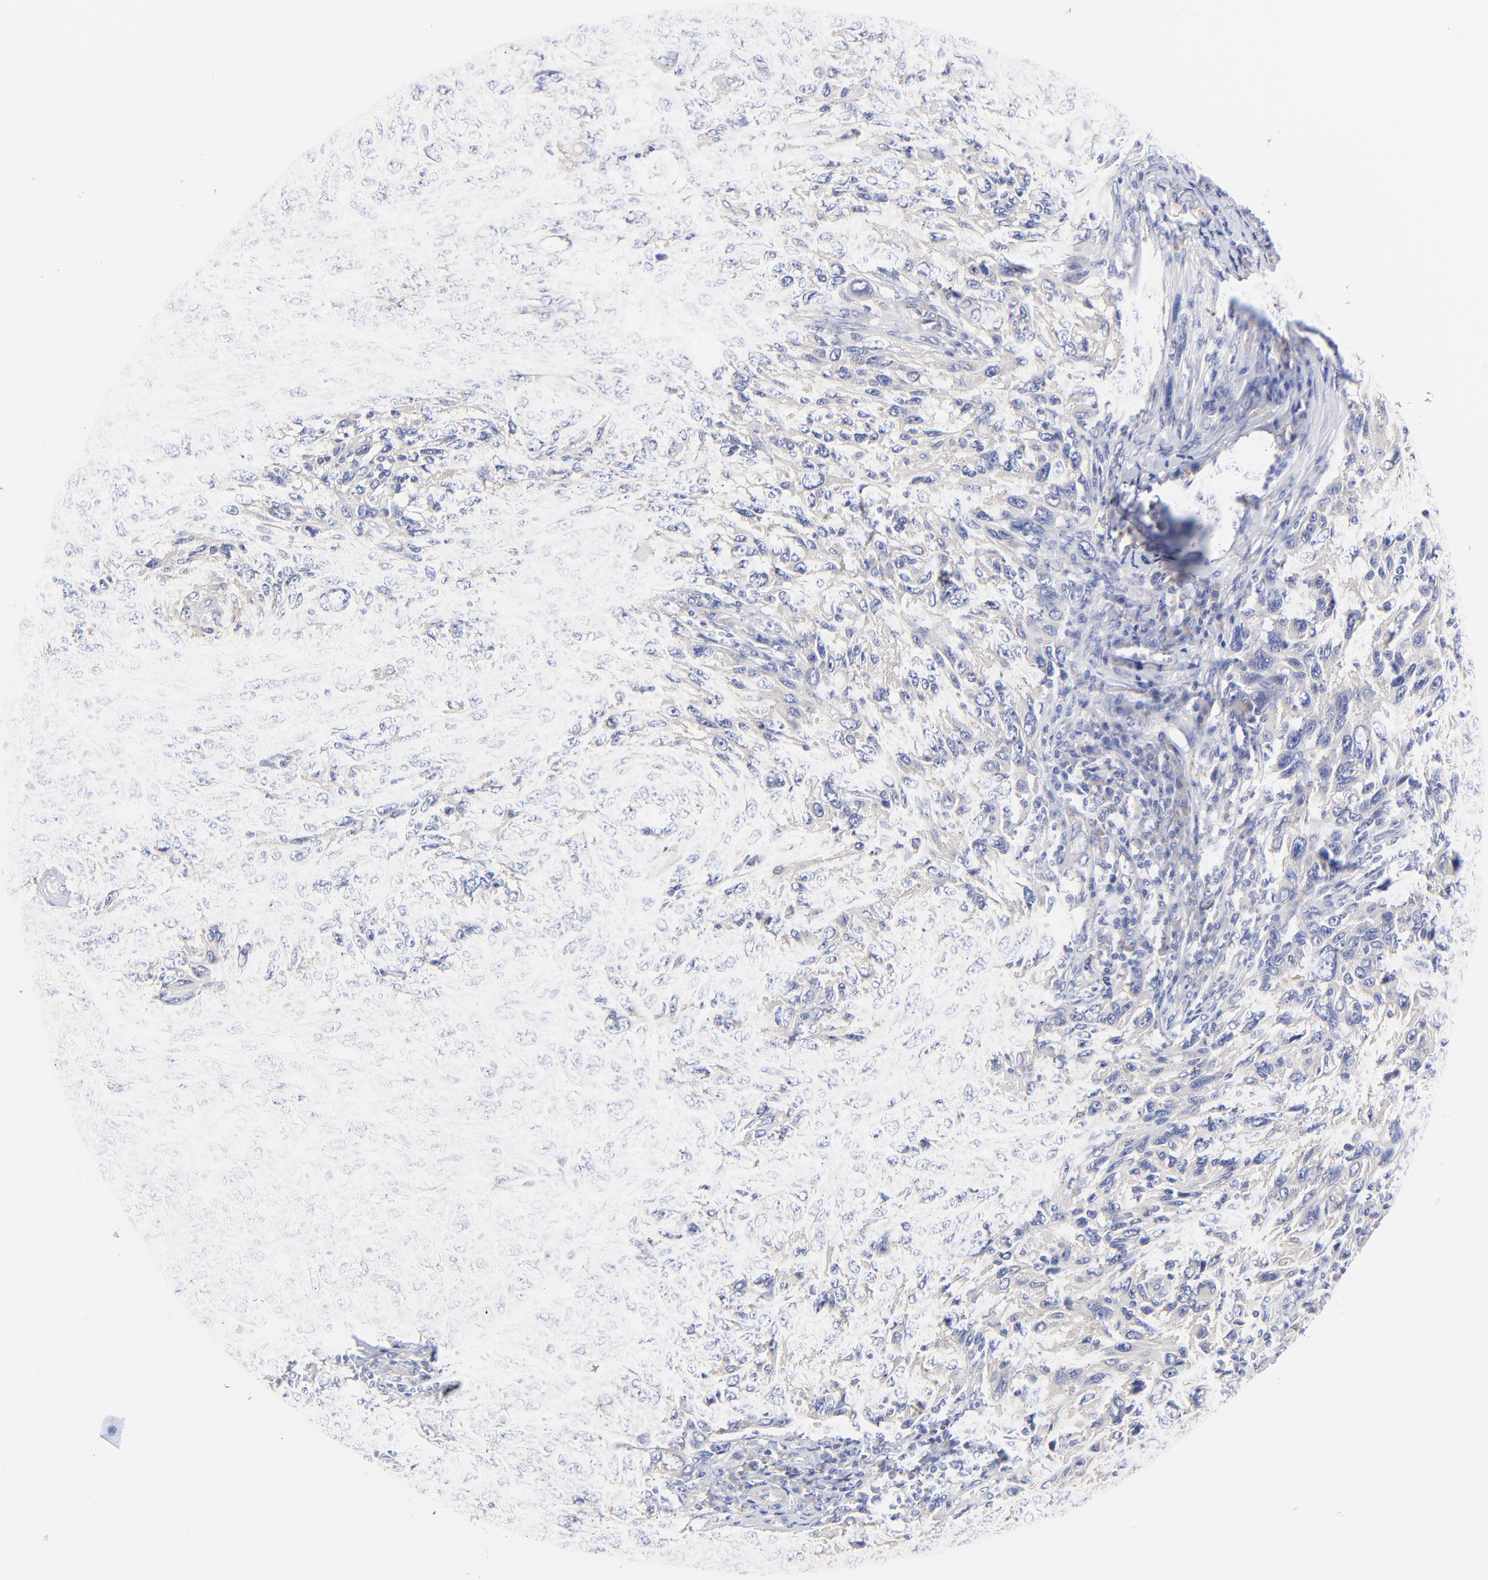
{"staining": {"intensity": "negative", "quantity": "none", "location": "none"}, "tissue": "melanoma", "cell_type": "Tumor cells", "image_type": "cancer", "snomed": [{"axis": "morphology", "description": "Malignant melanoma, NOS"}, {"axis": "topography", "description": "Skin"}], "caption": "Immunohistochemistry (IHC) of melanoma exhibits no staining in tumor cells. The staining is performed using DAB brown chromogen with nuclei counter-stained in using hematoxylin.", "gene": "TNFRSF13C", "patient": {"sex": "male", "age": 53}}